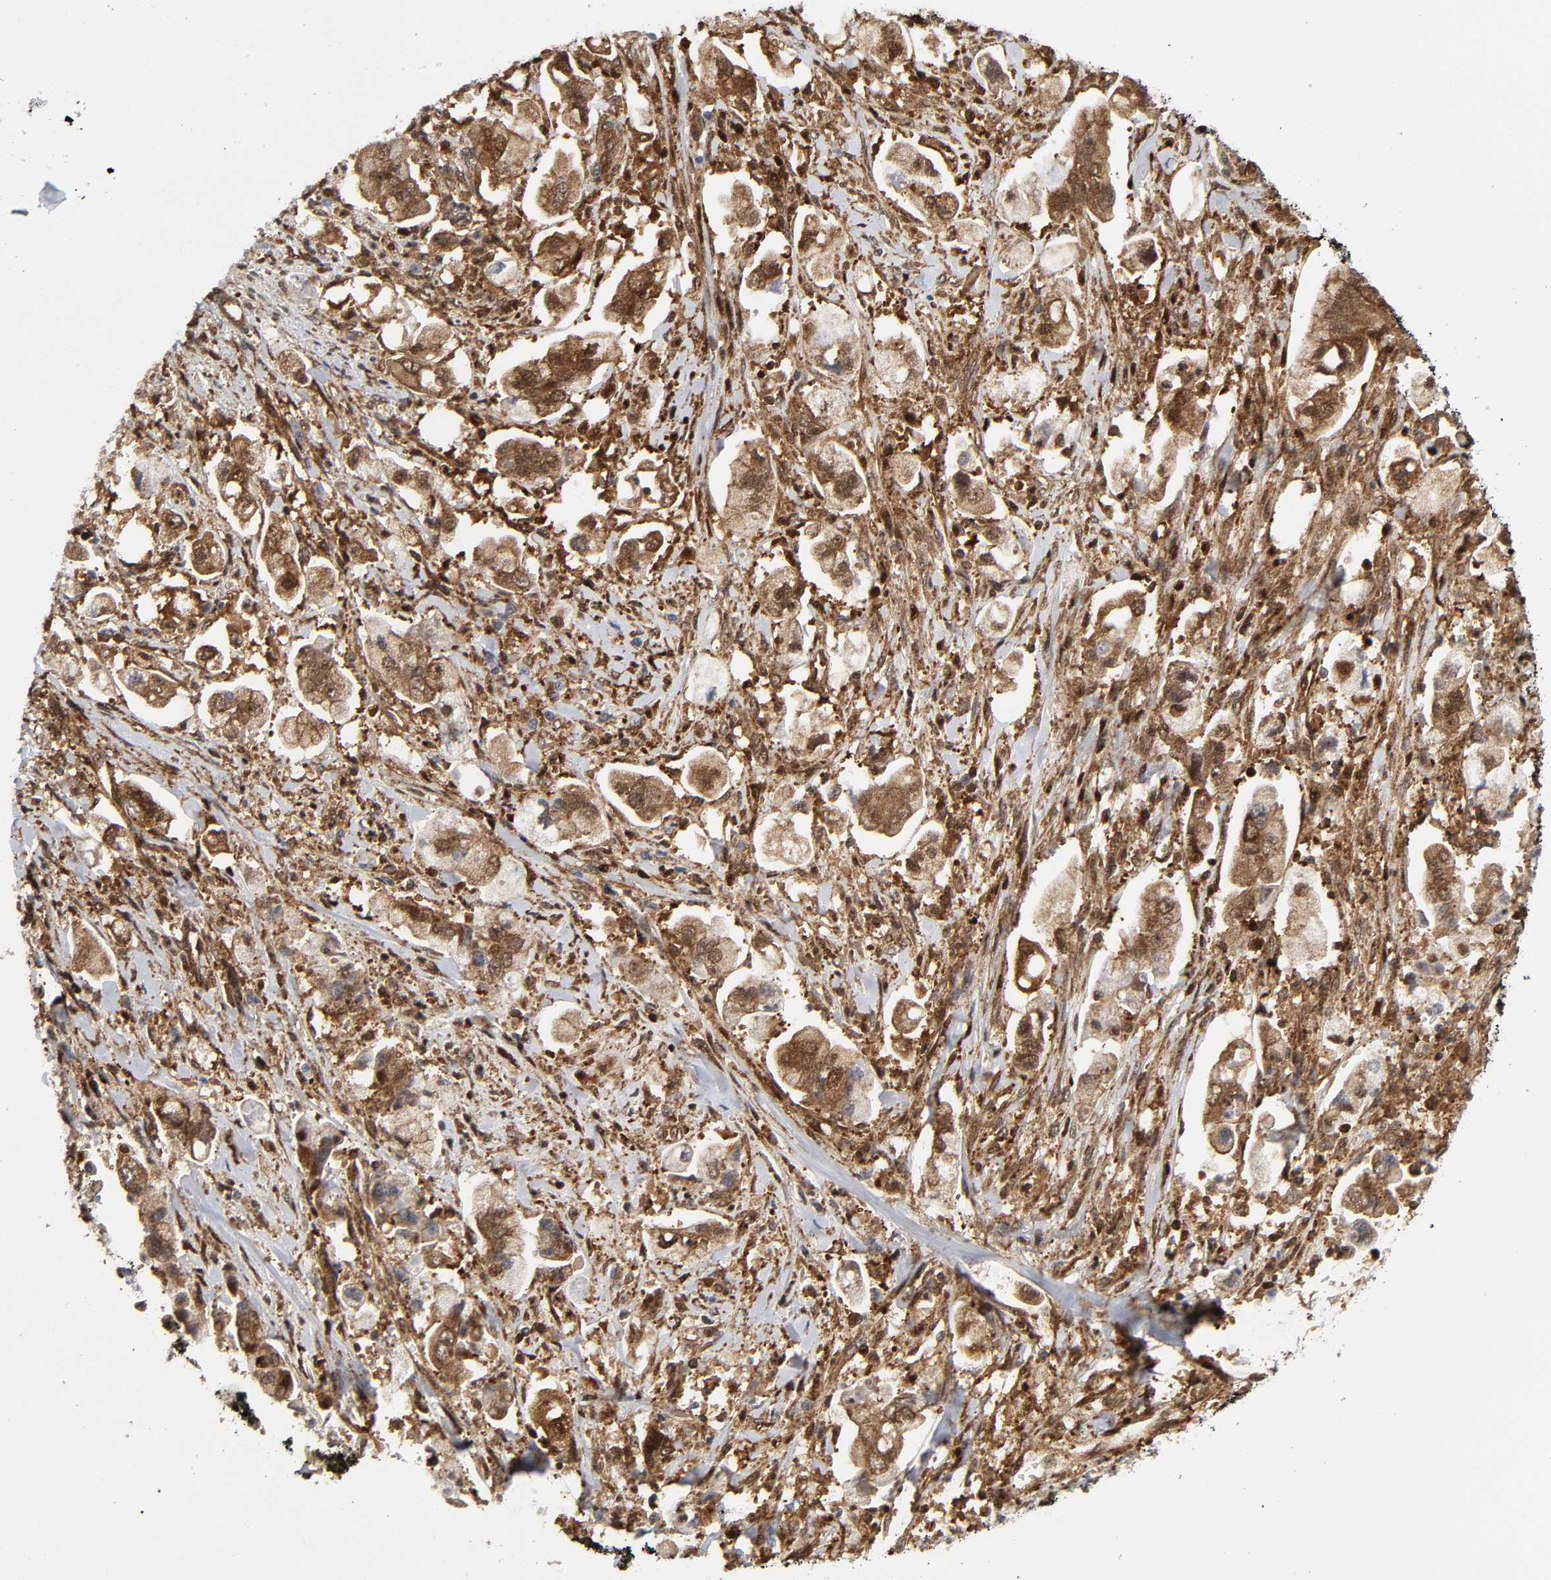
{"staining": {"intensity": "moderate", "quantity": ">75%", "location": "cytoplasmic/membranous"}, "tissue": "stomach cancer", "cell_type": "Tumor cells", "image_type": "cancer", "snomed": [{"axis": "morphology", "description": "Adenocarcinoma, NOS"}, {"axis": "topography", "description": "Stomach"}], "caption": "DAB (3,3'-diaminobenzidine) immunohistochemical staining of human stomach adenocarcinoma displays moderate cytoplasmic/membranous protein staining in about >75% of tumor cells.", "gene": "MAPK1", "patient": {"sex": "male", "age": 62}}